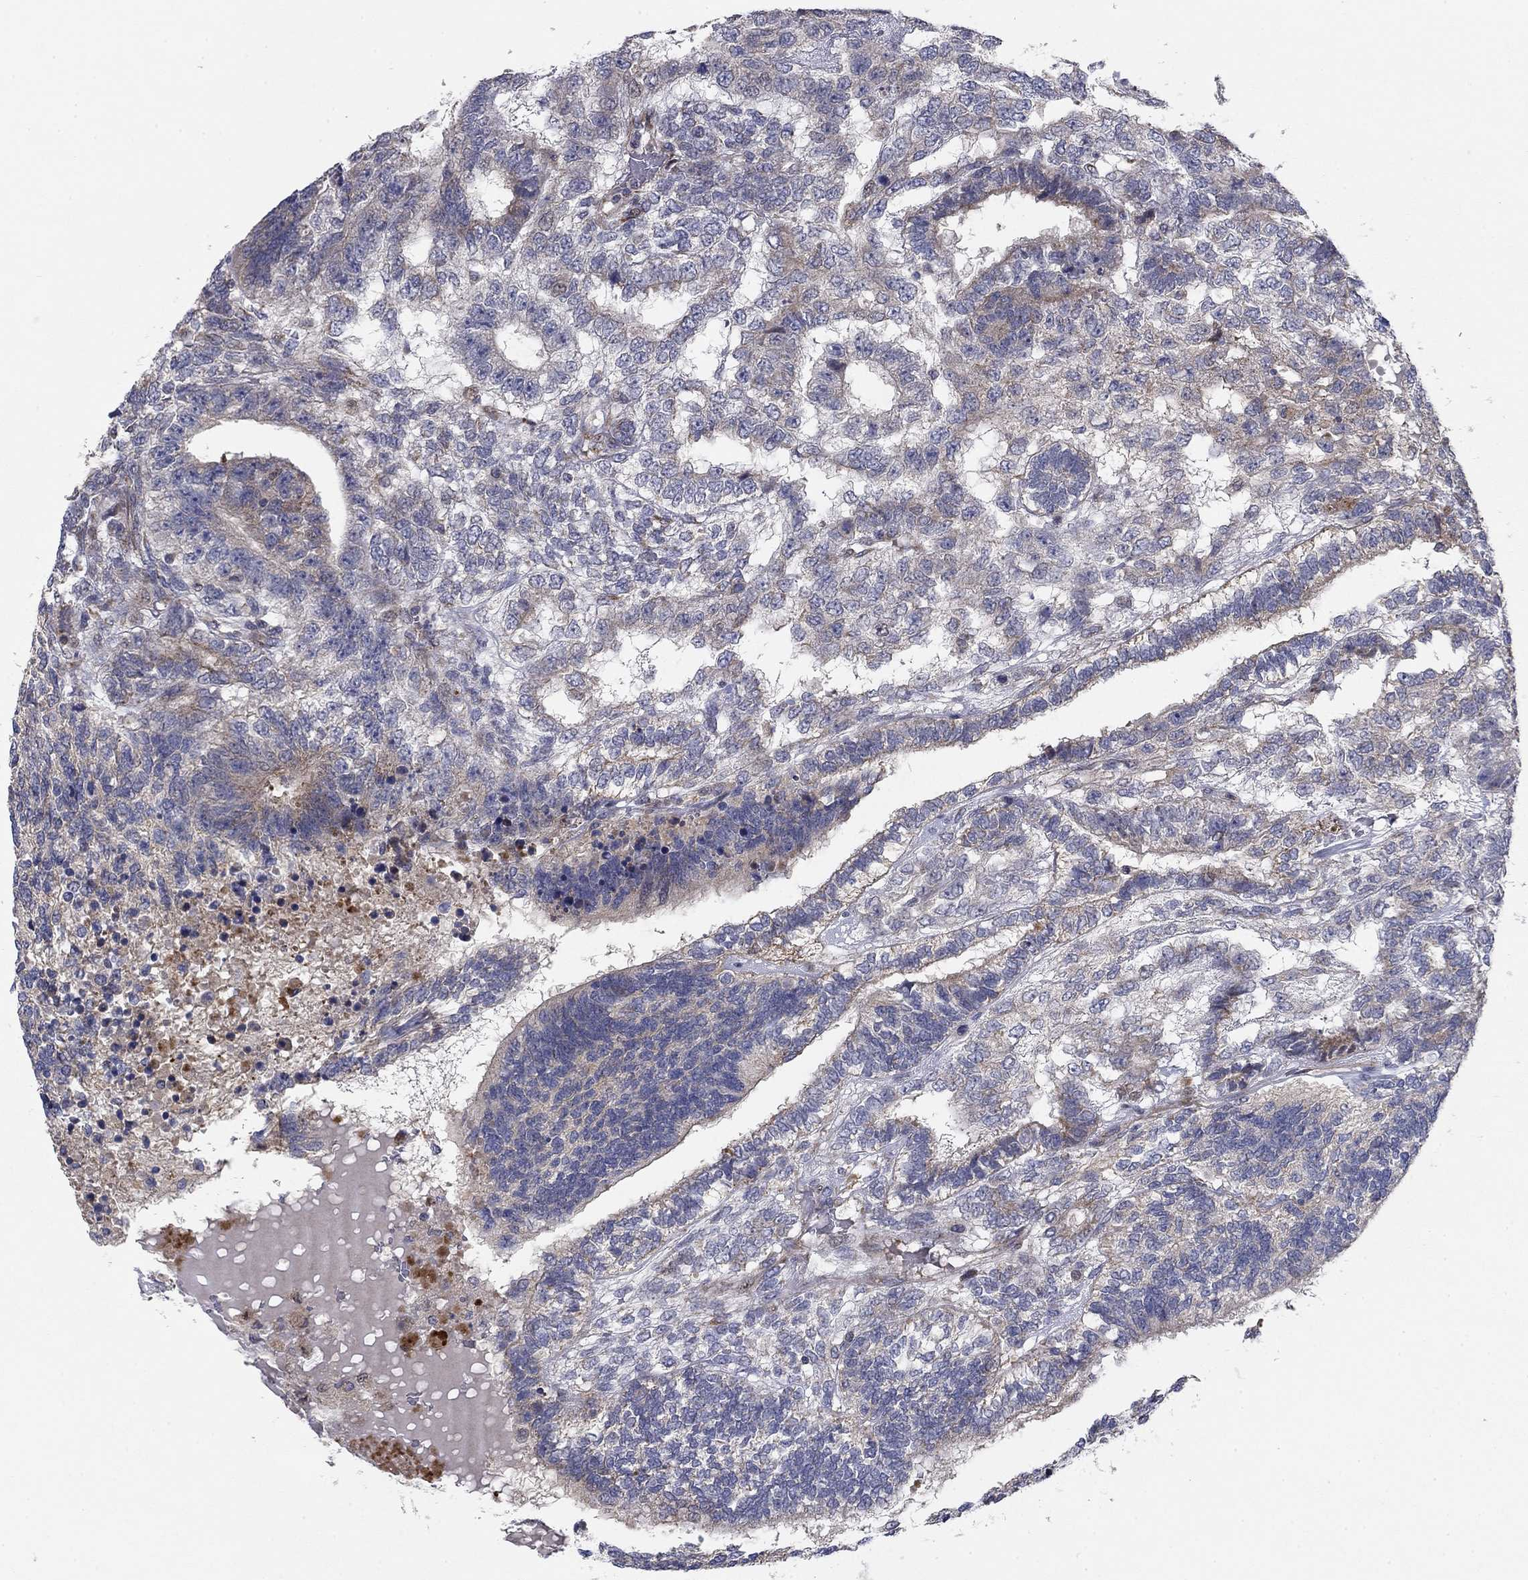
{"staining": {"intensity": "weak", "quantity": "<25%", "location": "cytoplasmic/membranous"}, "tissue": "testis cancer", "cell_type": "Tumor cells", "image_type": "cancer", "snomed": [{"axis": "morphology", "description": "Seminoma, NOS"}, {"axis": "morphology", "description": "Carcinoma, Embryonal, NOS"}, {"axis": "topography", "description": "Testis"}], "caption": "This is an immunohistochemistry photomicrograph of human testis cancer. There is no expression in tumor cells.", "gene": "MMAA", "patient": {"sex": "male", "age": 41}}